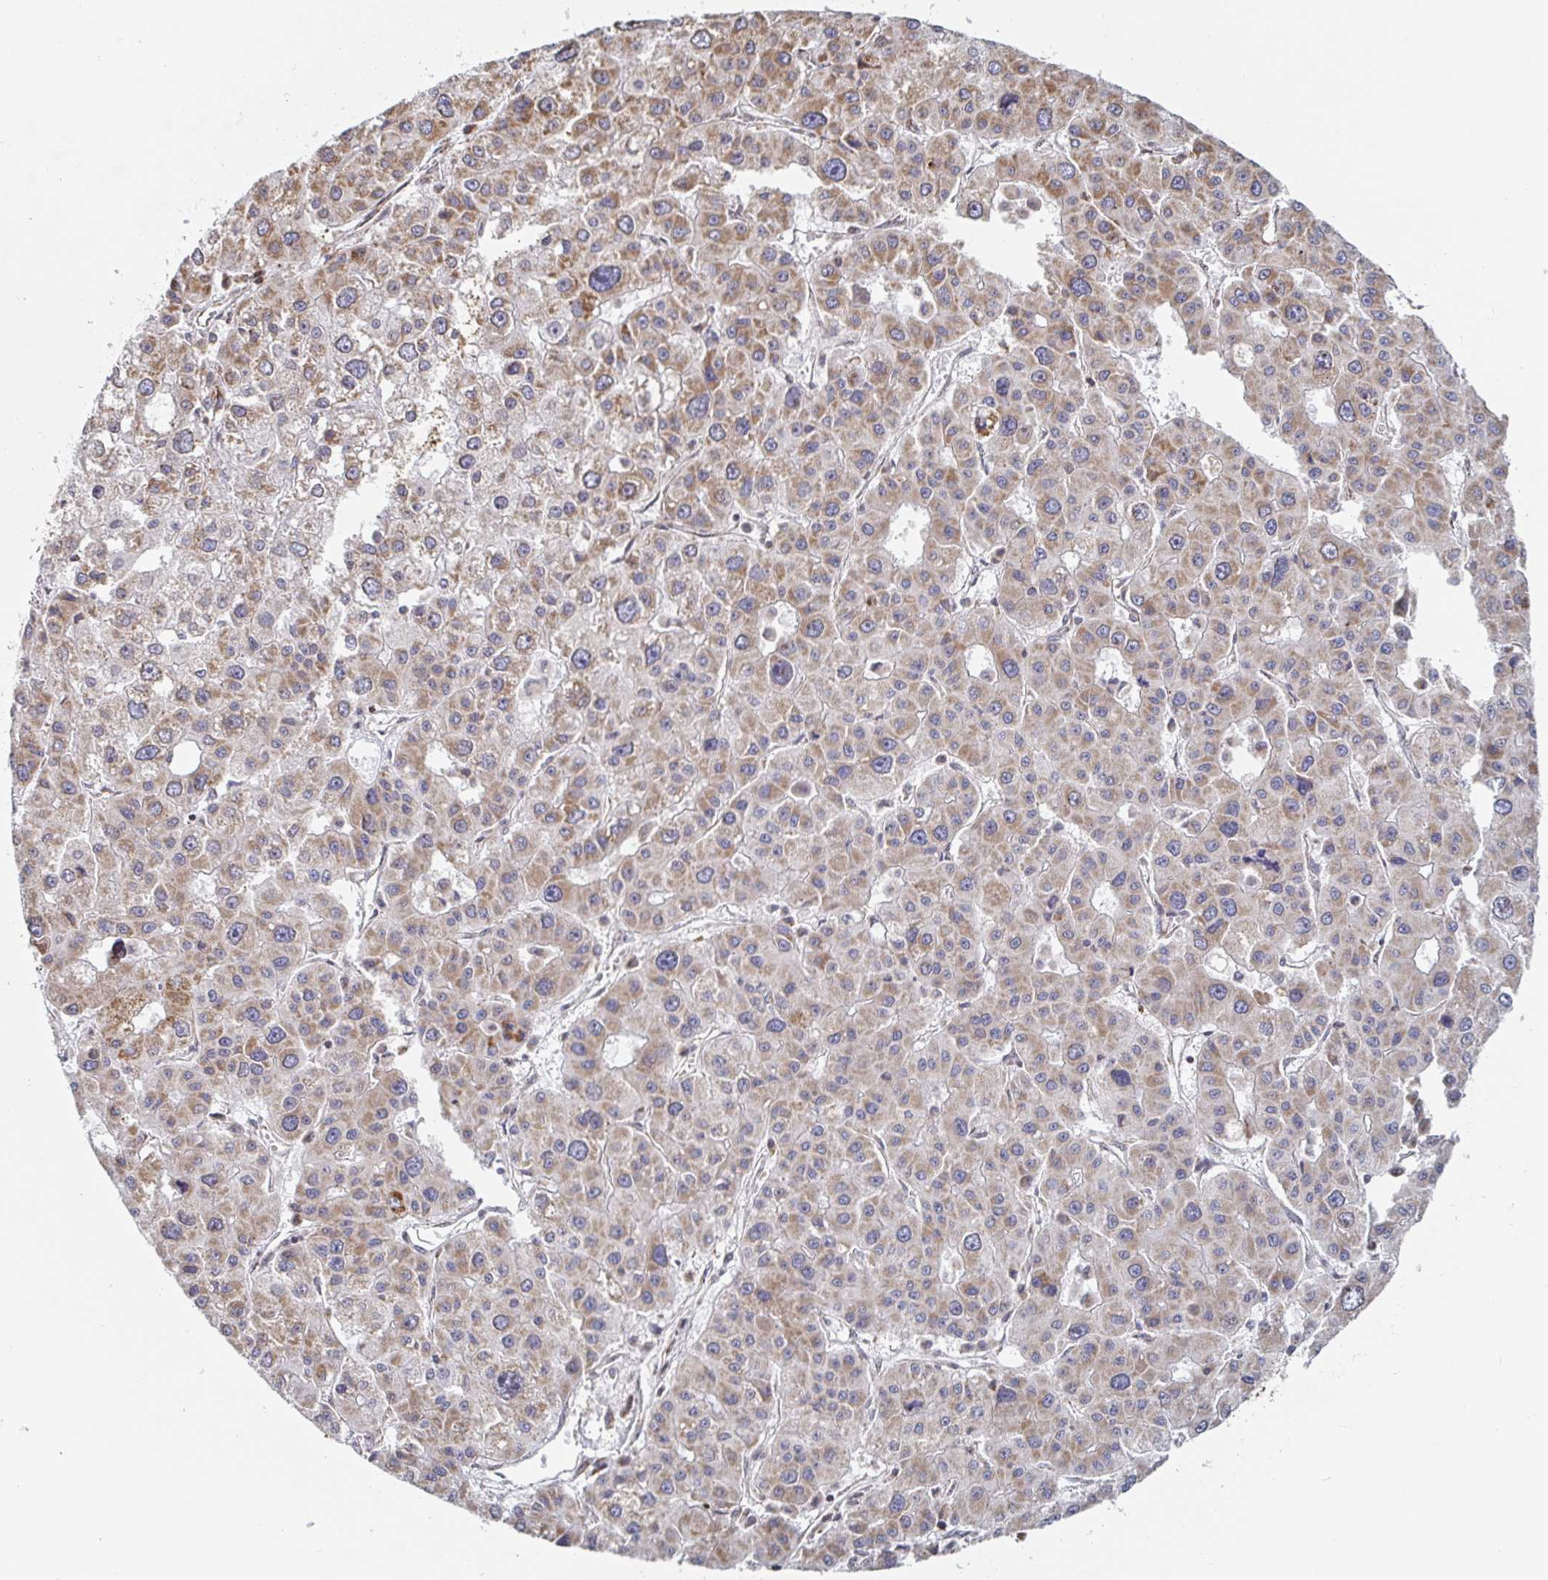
{"staining": {"intensity": "moderate", "quantity": ">75%", "location": "cytoplasmic/membranous"}, "tissue": "liver cancer", "cell_type": "Tumor cells", "image_type": "cancer", "snomed": [{"axis": "morphology", "description": "Carcinoma, Hepatocellular, NOS"}, {"axis": "topography", "description": "Liver"}], "caption": "DAB (3,3'-diaminobenzidine) immunohistochemical staining of human hepatocellular carcinoma (liver) reveals moderate cytoplasmic/membranous protein positivity in about >75% of tumor cells. (IHC, brightfield microscopy, high magnification).", "gene": "STARD8", "patient": {"sex": "male", "age": 73}}